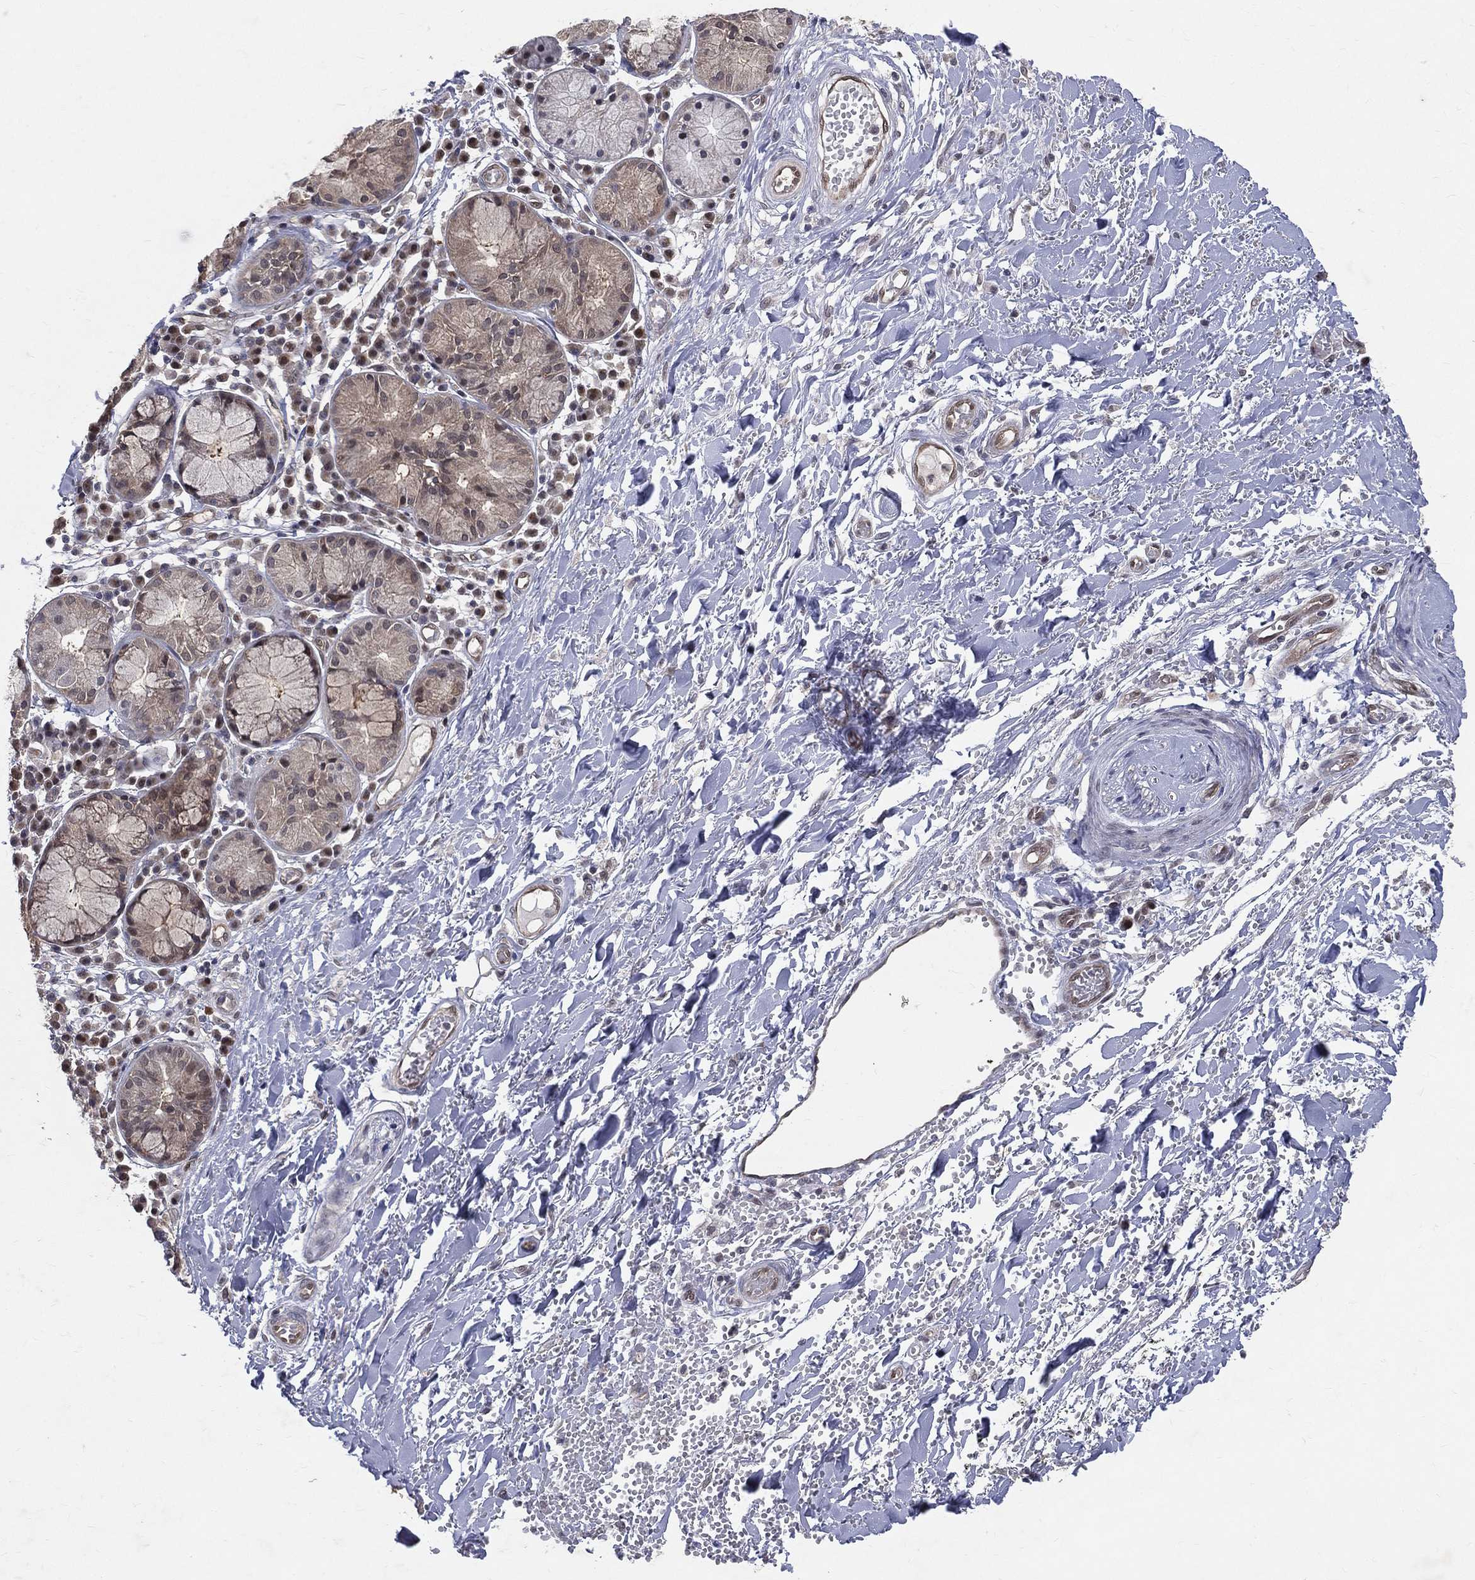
{"staining": {"intensity": "negative", "quantity": "none", "location": "none"}, "tissue": "adipose tissue", "cell_type": "Adipocytes", "image_type": "normal", "snomed": [{"axis": "morphology", "description": "Normal tissue, NOS"}, {"axis": "topography", "description": "Cartilage tissue"}], "caption": "DAB (3,3'-diaminobenzidine) immunohistochemical staining of benign human adipose tissue displays no significant staining in adipocytes. (Brightfield microscopy of DAB (3,3'-diaminobenzidine) immunohistochemistry (IHC) at high magnification).", "gene": "GMPR2", "patient": {"sex": "male", "age": 81}}